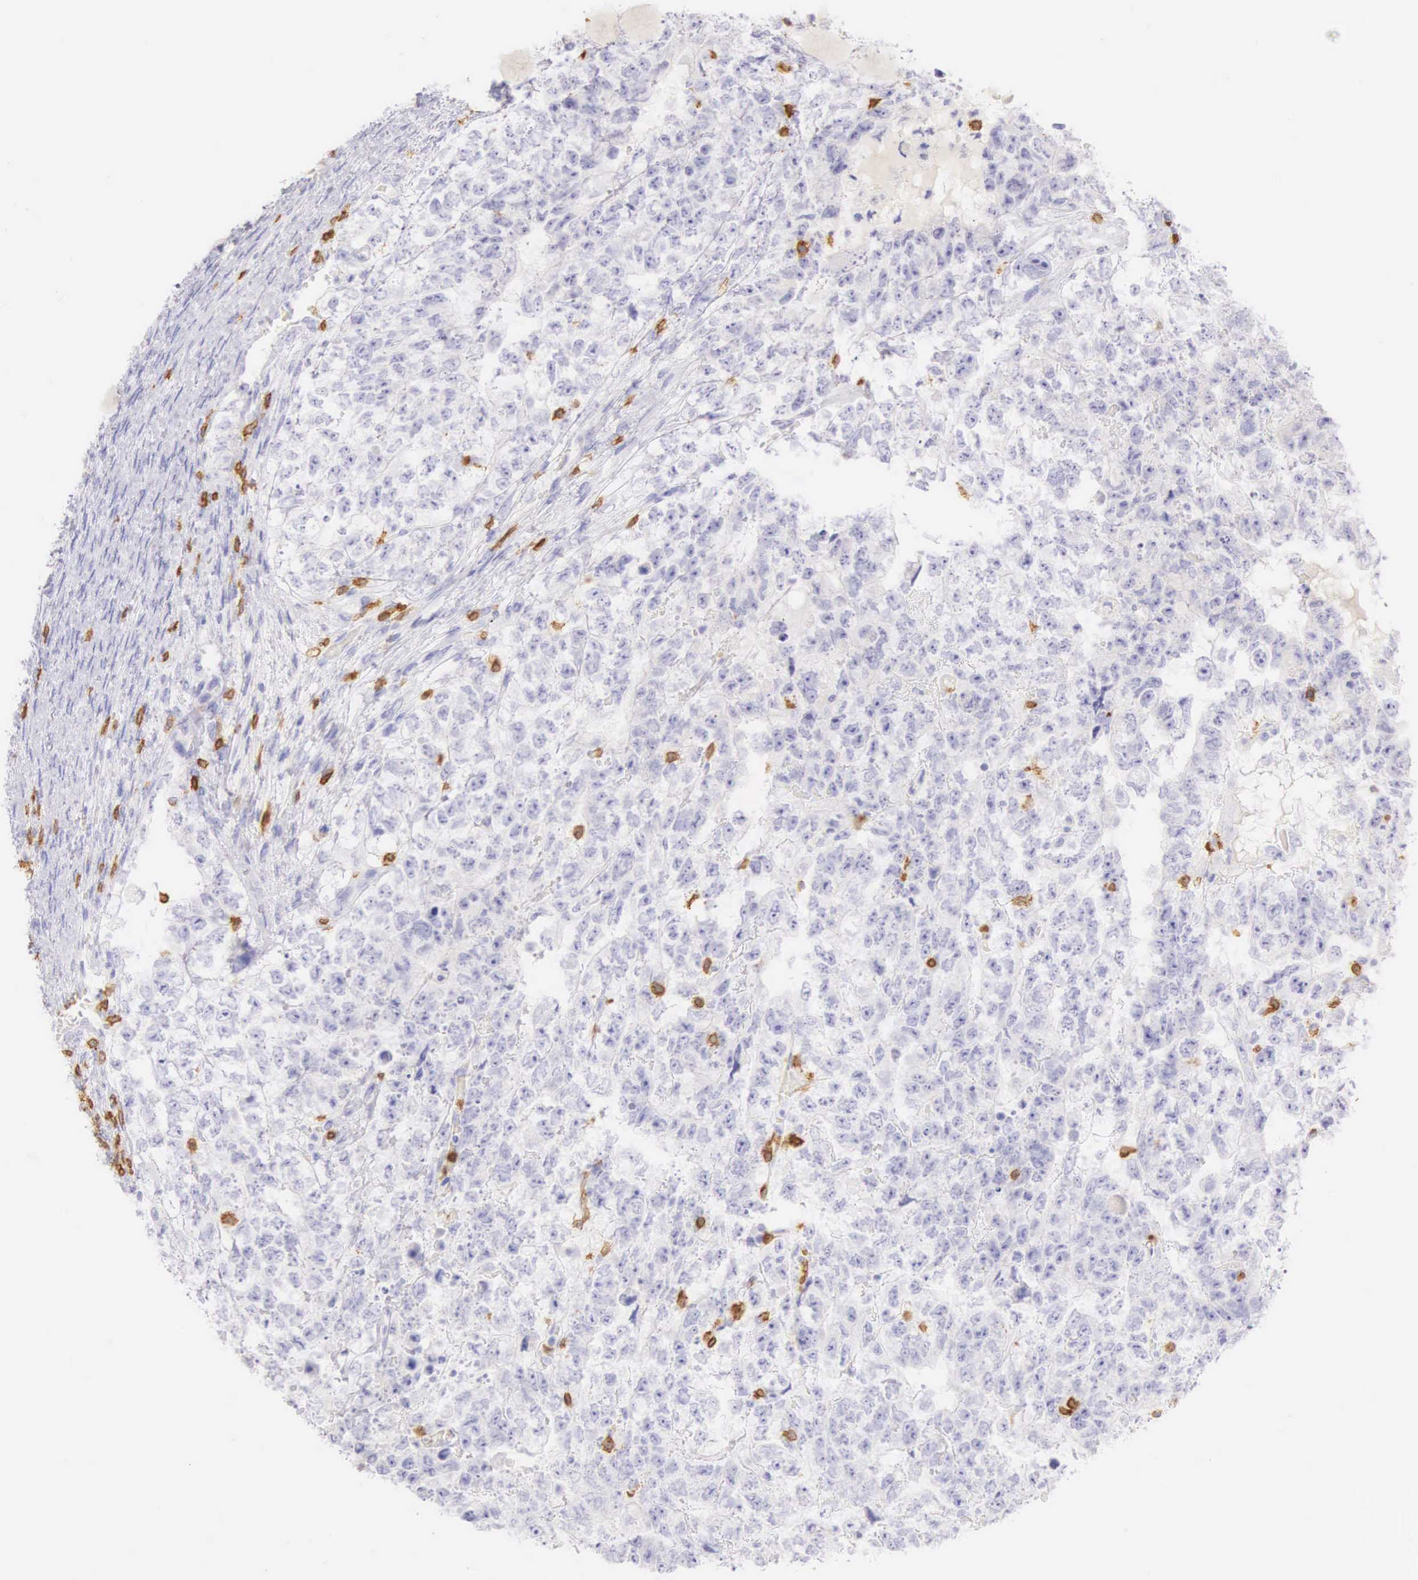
{"staining": {"intensity": "negative", "quantity": "none", "location": "none"}, "tissue": "testis cancer", "cell_type": "Tumor cells", "image_type": "cancer", "snomed": [{"axis": "morphology", "description": "Carcinoma, Embryonal, NOS"}, {"axis": "topography", "description": "Testis"}], "caption": "Human testis embryonal carcinoma stained for a protein using immunohistochemistry exhibits no positivity in tumor cells.", "gene": "CD3E", "patient": {"sex": "male", "age": 36}}